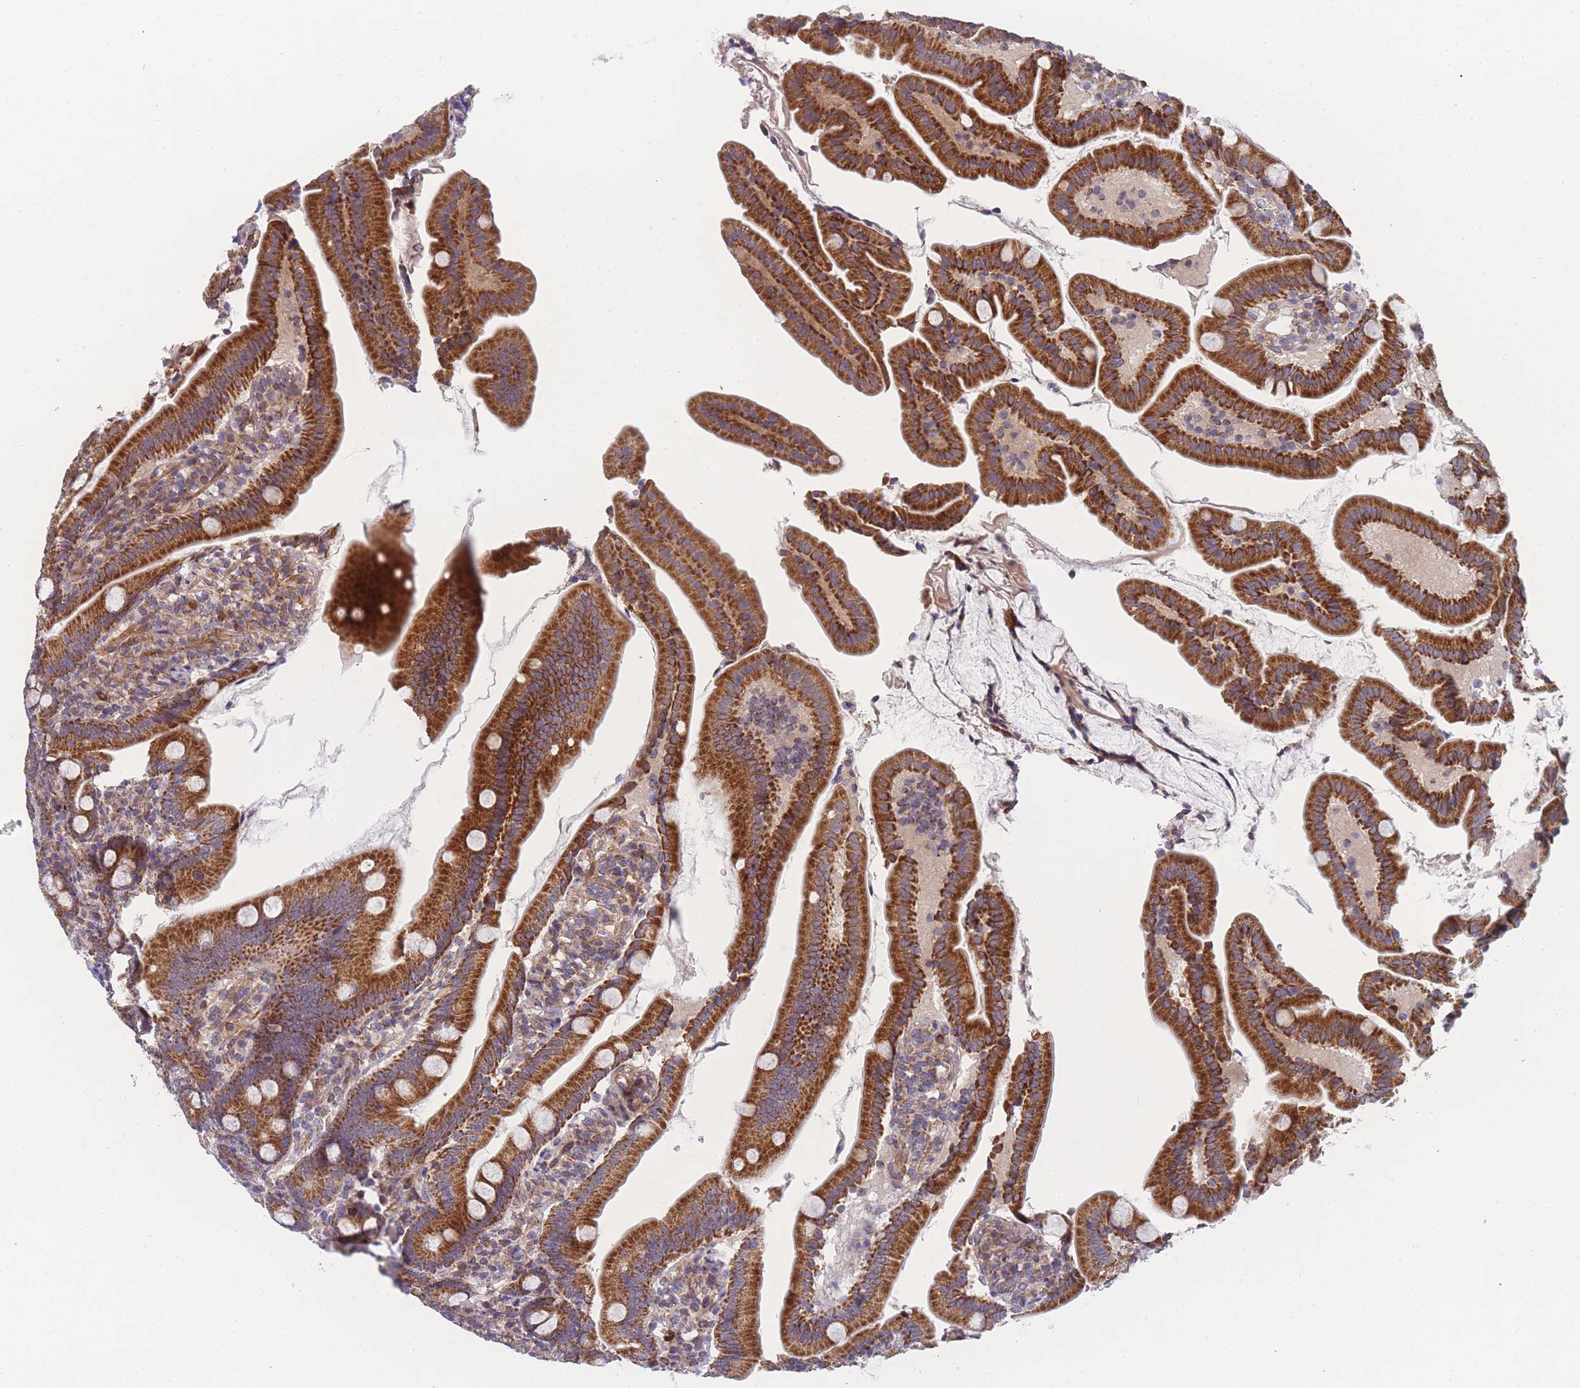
{"staining": {"intensity": "strong", "quantity": ">75%", "location": "cytoplasmic/membranous"}, "tissue": "duodenum", "cell_type": "Glandular cells", "image_type": "normal", "snomed": [{"axis": "morphology", "description": "Normal tissue, NOS"}, {"axis": "topography", "description": "Duodenum"}], "caption": "This micrograph exhibits IHC staining of benign duodenum, with high strong cytoplasmic/membranous staining in approximately >75% of glandular cells.", "gene": "MTRES1", "patient": {"sex": "female", "age": 67}}